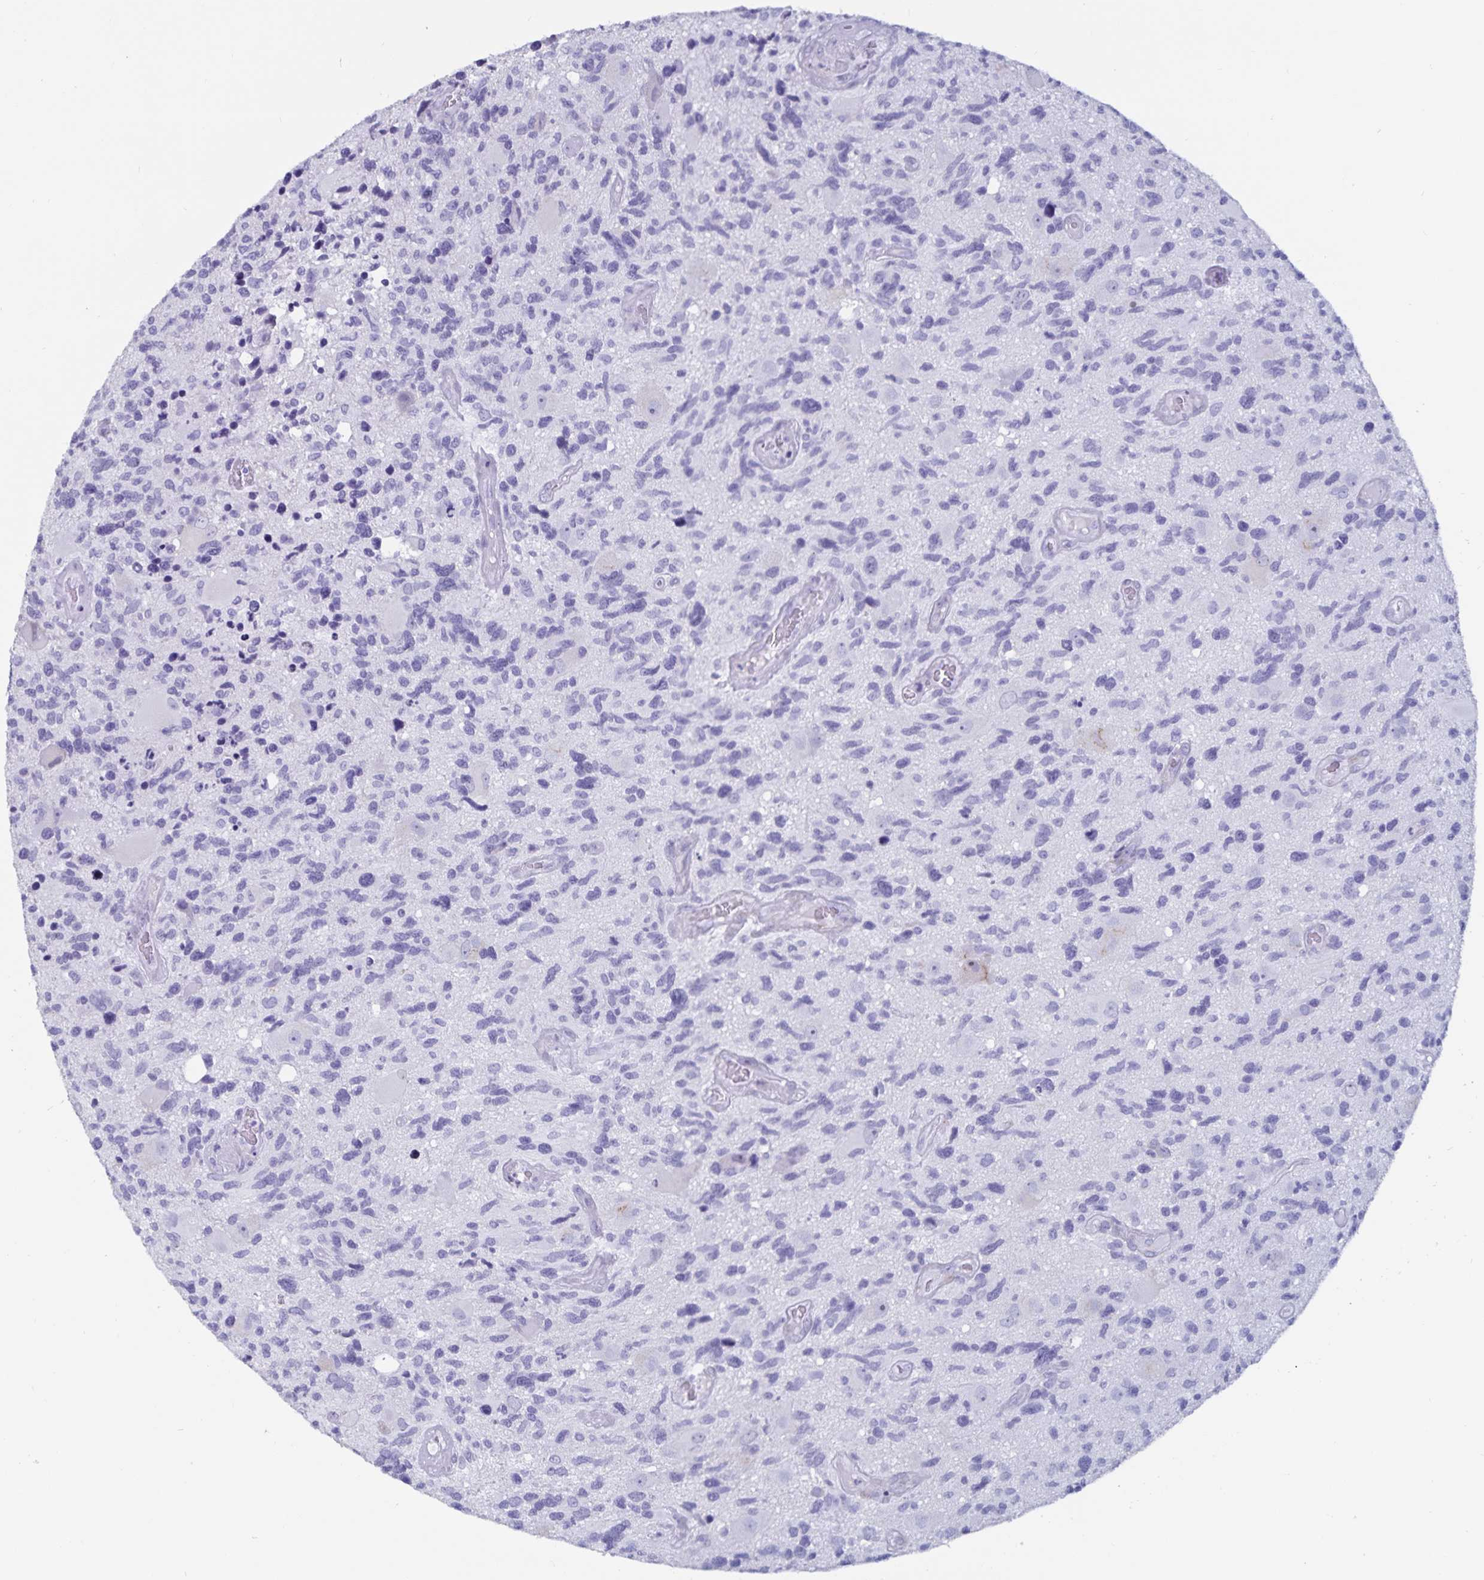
{"staining": {"intensity": "negative", "quantity": "none", "location": "none"}, "tissue": "glioma", "cell_type": "Tumor cells", "image_type": "cancer", "snomed": [{"axis": "morphology", "description": "Glioma, malignant, High grade"}, {"axis": "topography", "description": "Brain"}], "caption": "This is an immunohistochemistry (IHC) photomicrograph of human glioma. There is no expression in tumor cells.", "gene": "GPR137", "patient": {"sex": "male", "age": 49}}